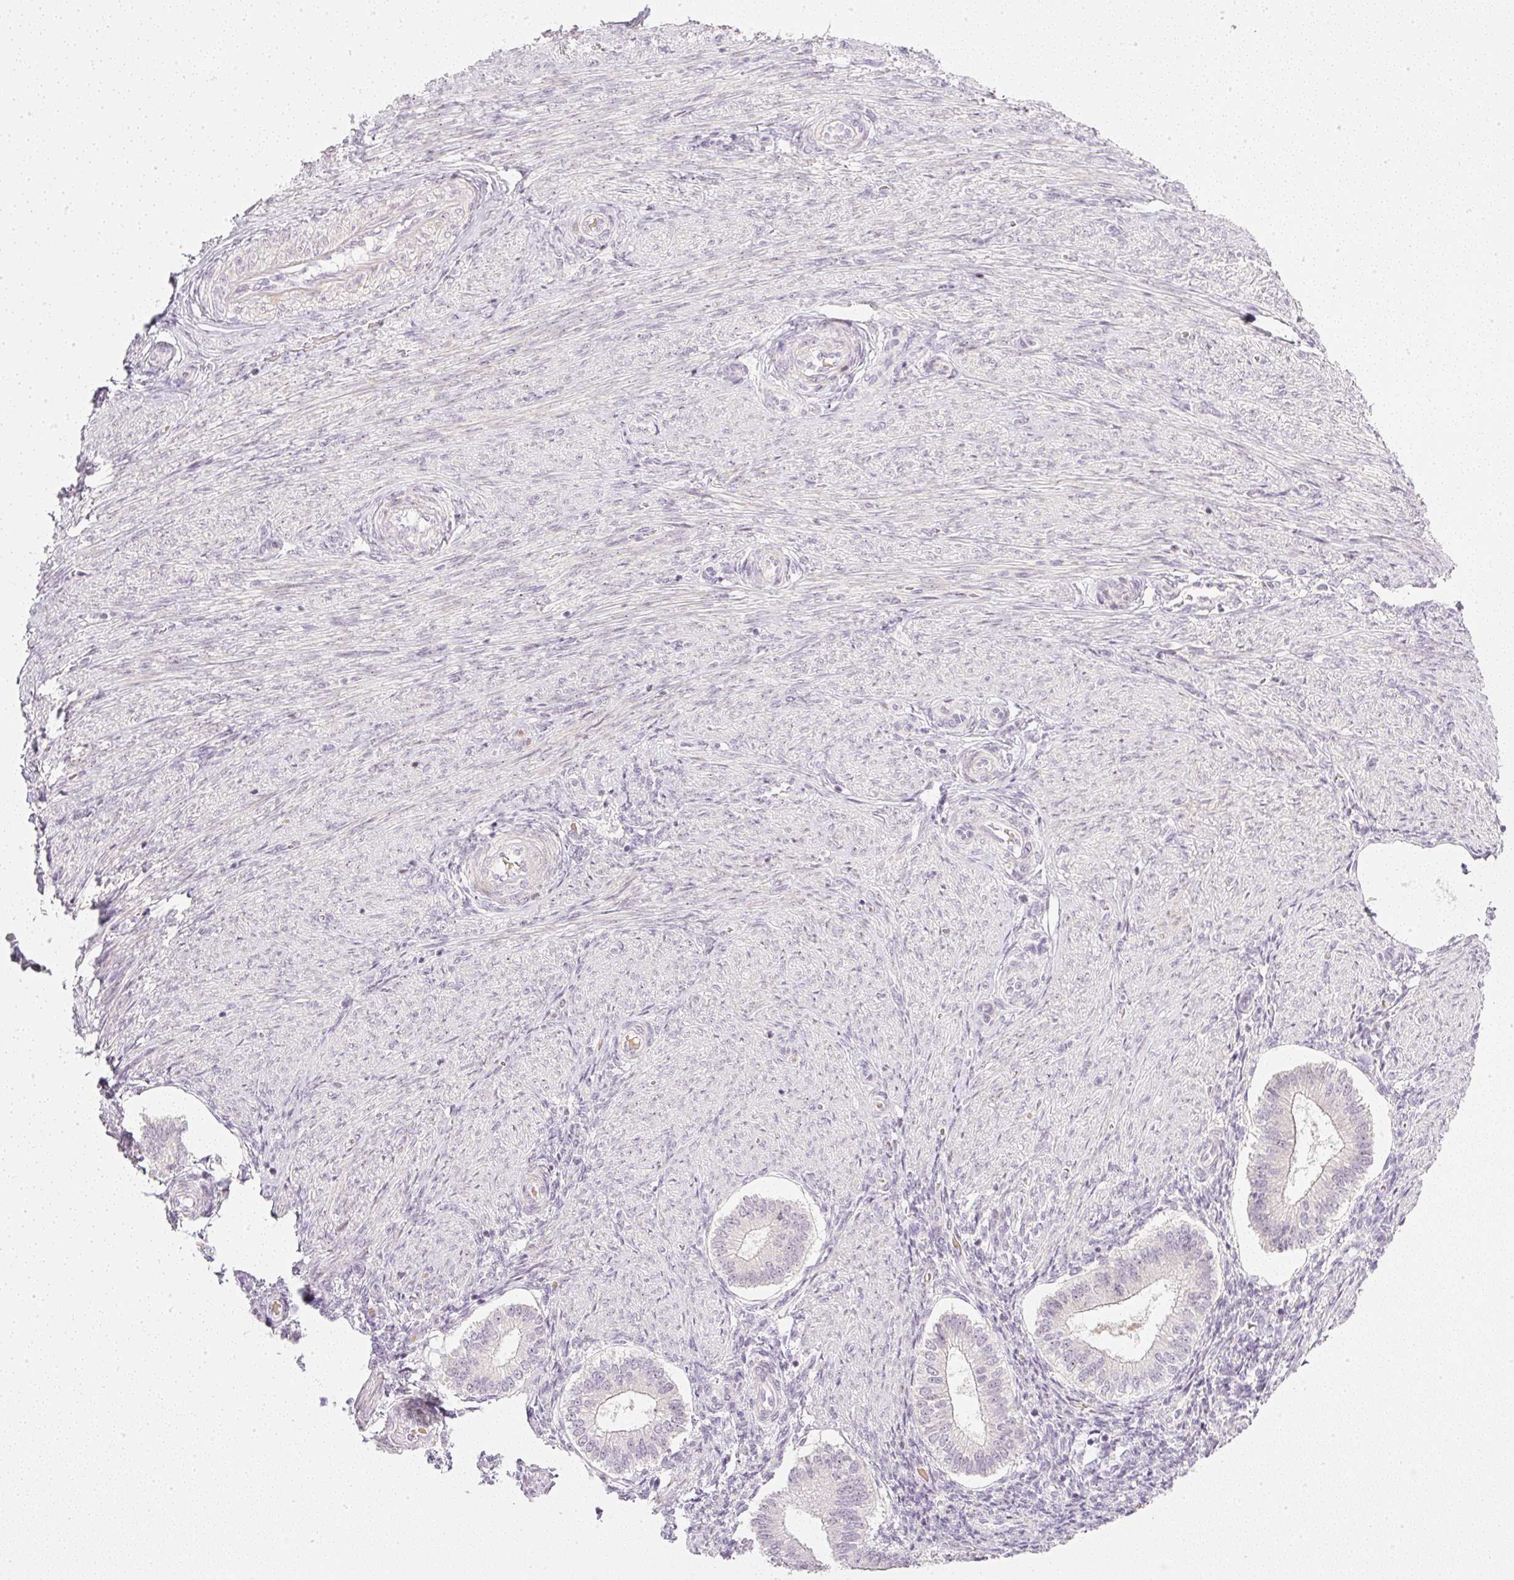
{"staining": {"intensity": "negative", "quantity": "none", "location": "none"}, "tissue": "endometrium", "cell_type": "Cells in endometrial stroma", "image_type": "normal", "snomed": [{"axis": "morphology", "description": "Normal tissue, NOS"}, {"axis": "topography", "description": "Endometrium"}], "caption": "Image shows no protein positivity in cells in endometrial stroma of unremarkable endometrium. The staining is performed using DAB brown chromogen with nuclei counter-stained in using hematoxylin.", "gene": "AAR2", "patient": {"sex": "female", "age": 25}}